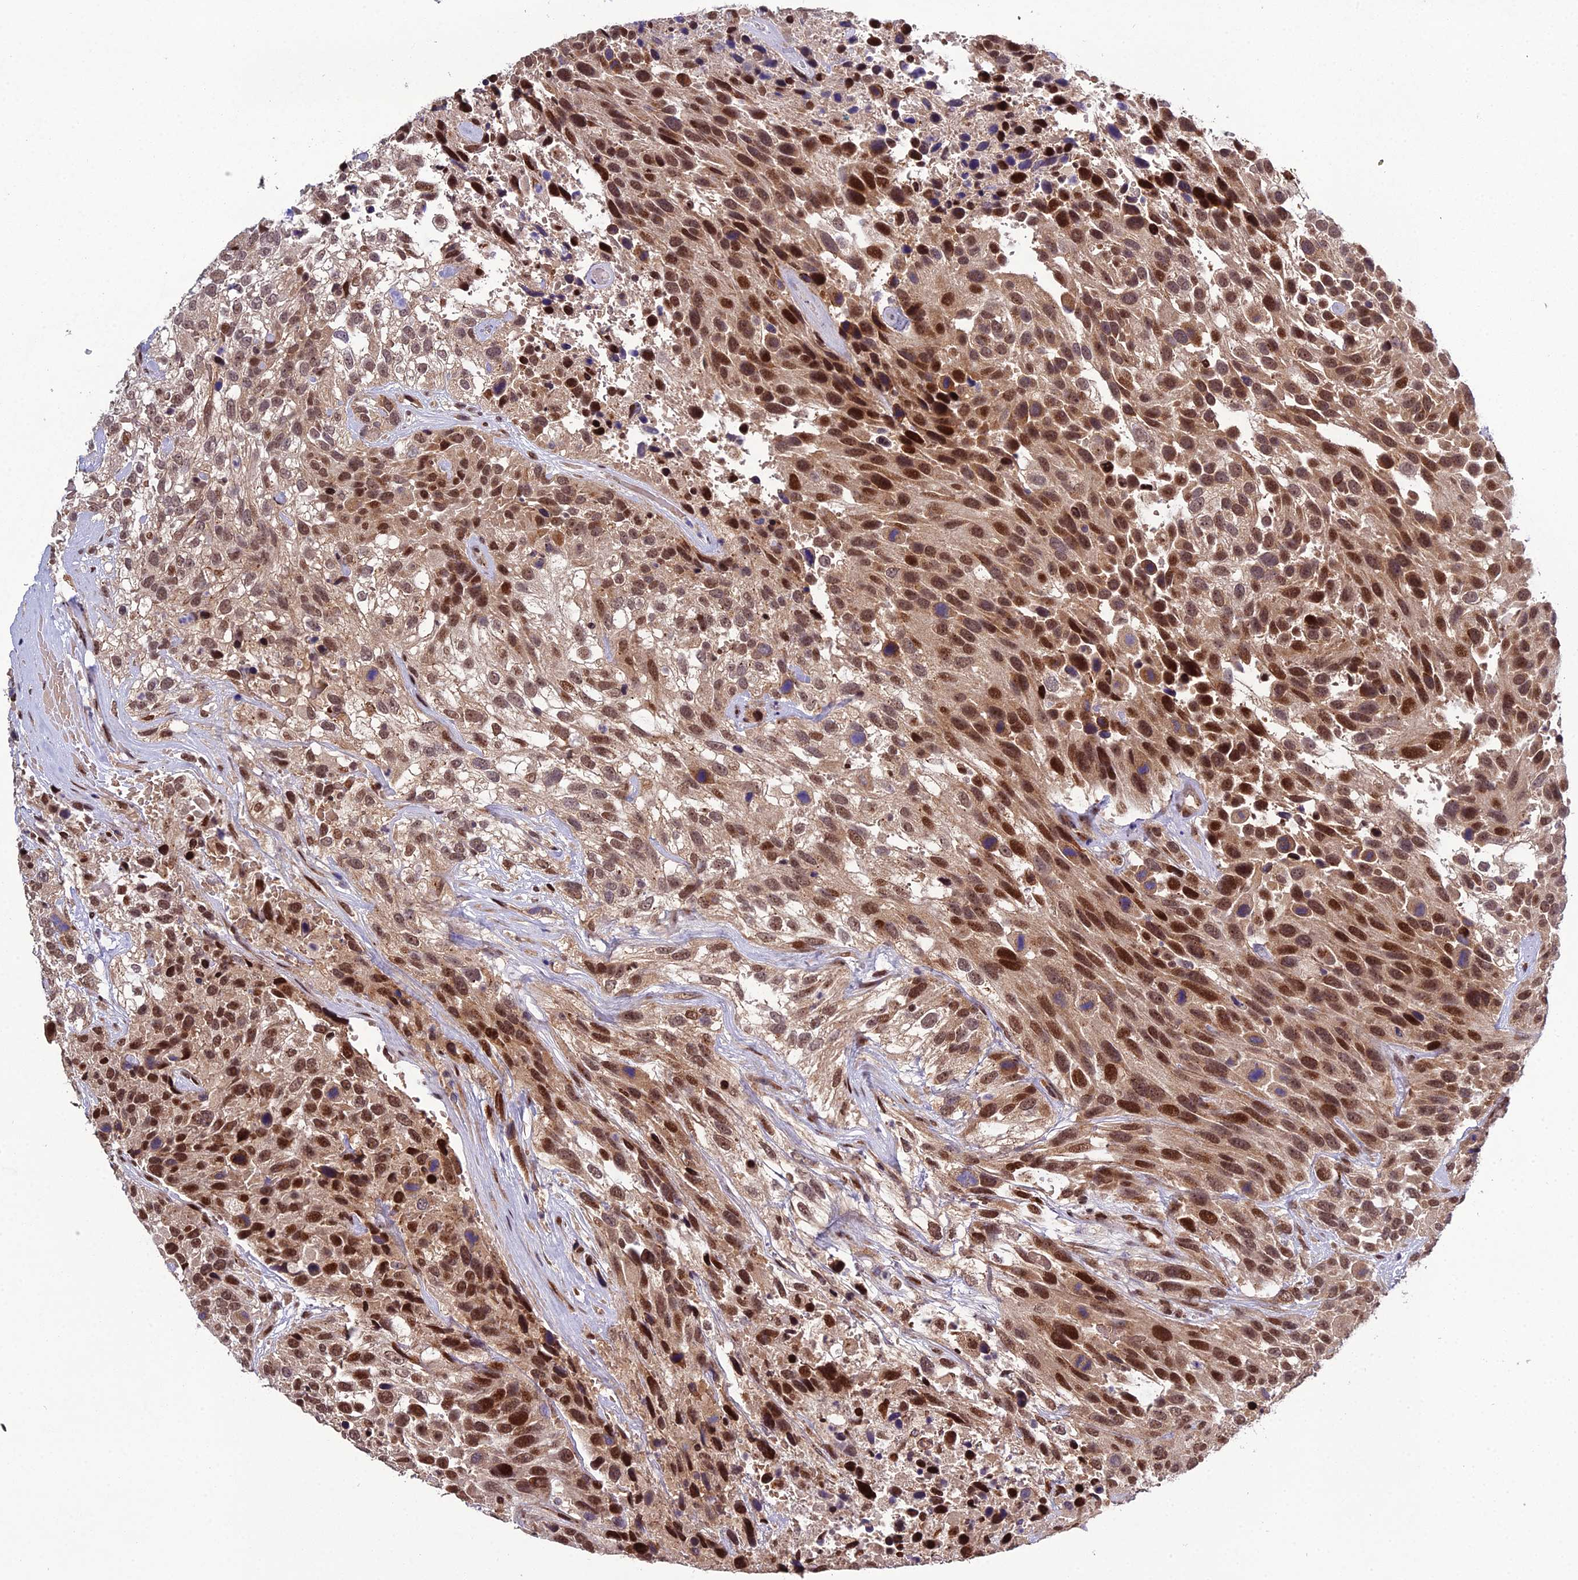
{"staining": {"intensity": "strong", "quantity": ">75%", "location": "nuclear"}, "tissue": "urothelial cancer", "cell_type": "Tumor cells", "image_type": "cancer", "snomed": [{"axis": "morphology", "description": "Urothelial carcinoma, High grade"}, {"axis": "topography", "description": "Urinary bladder"}], "caption": "Protein expression analysis of human urothelial cancer reveals strong nuclear staining in about >75% of tumor cells.", "gene": "ARL2", "patient": {"sex": "female", "age": 70}}